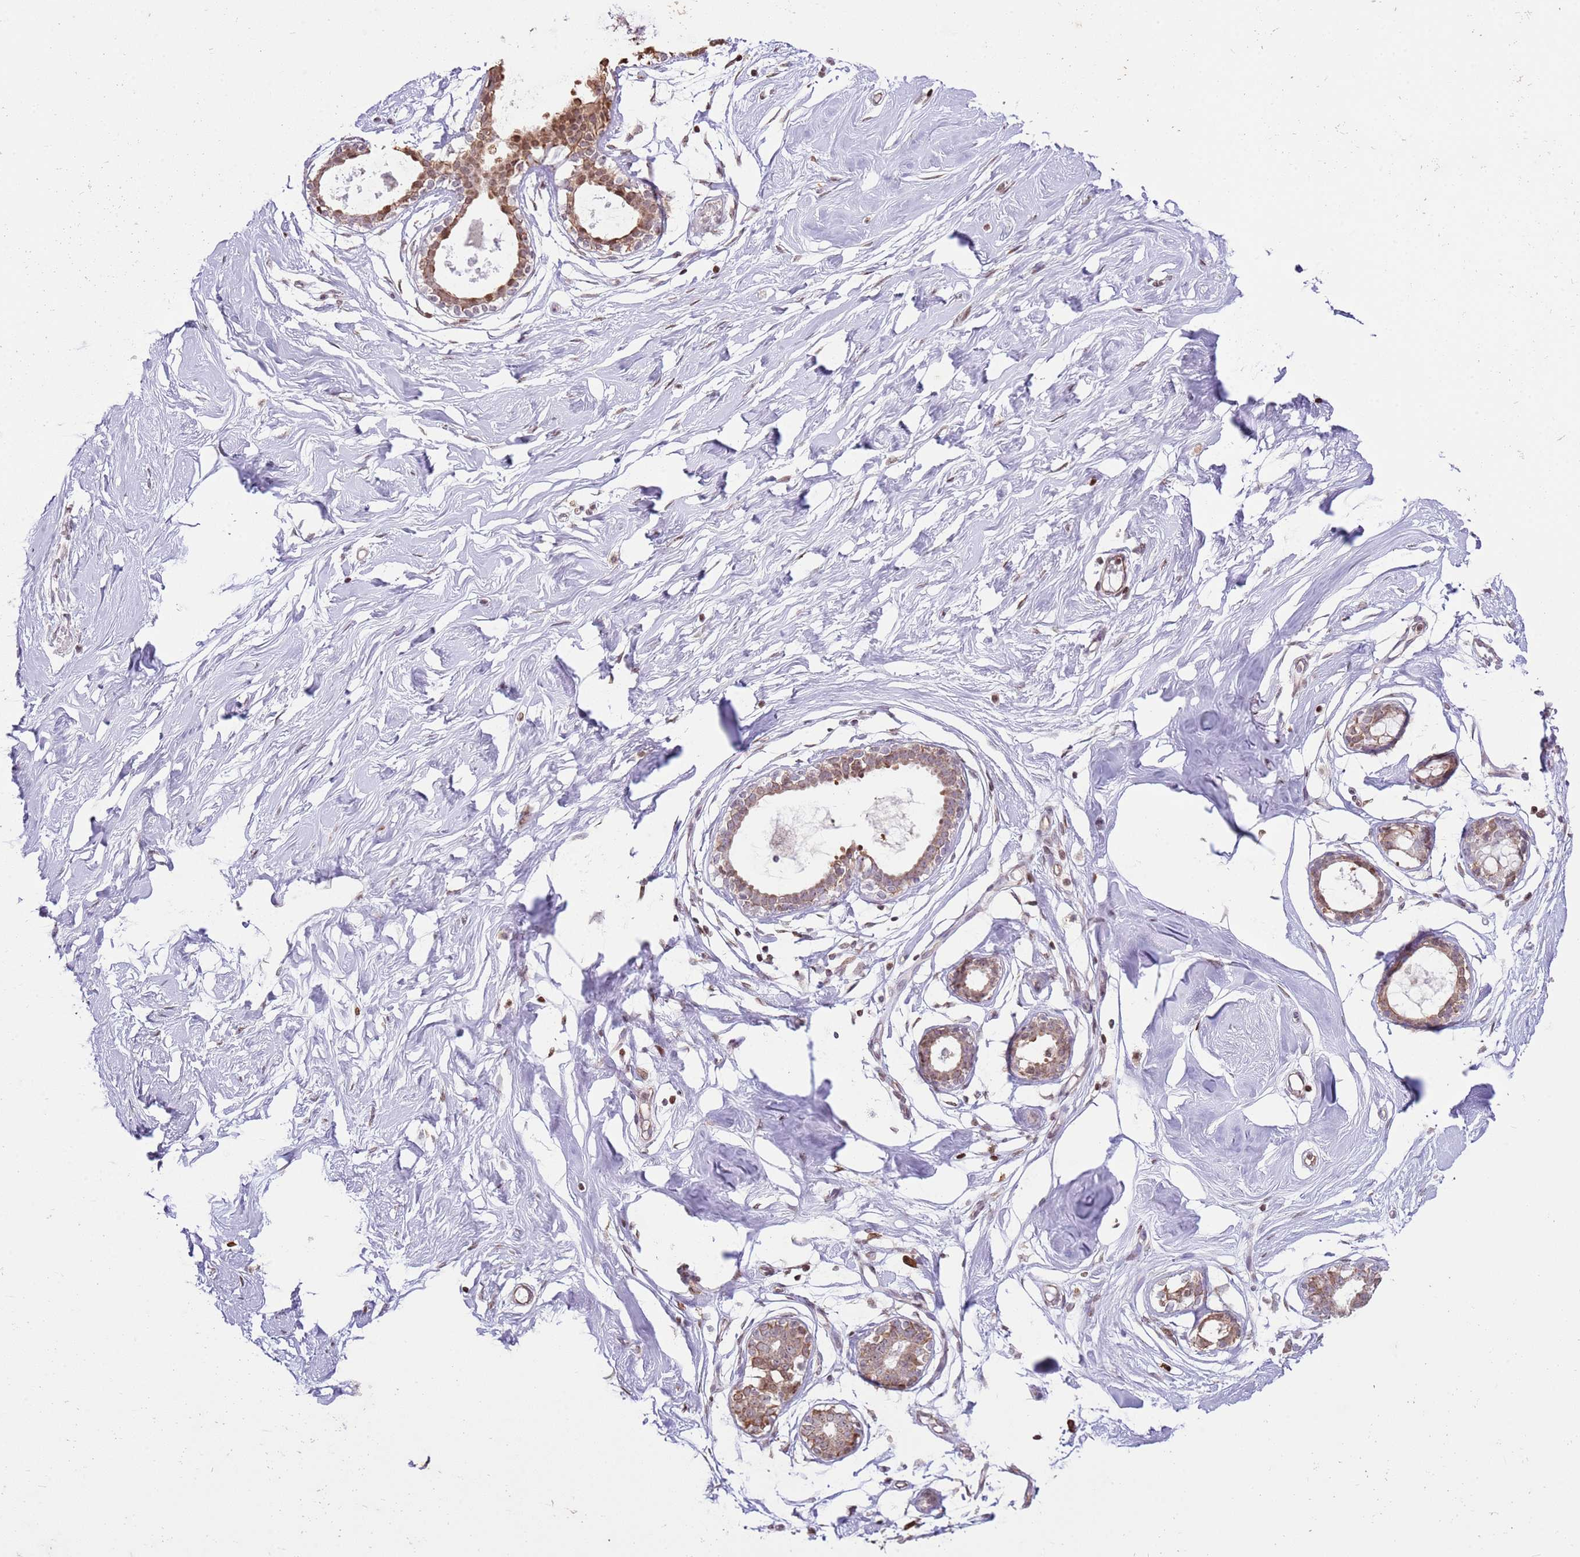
{"staining": {"intensity": "weak", "quantity": ">75%", "location": "cytoplasmic/membranous"}, "tissue": "breast", "cell_type": "Adipocytes", "image_type": "normal", "snomed": [{"axis": "morphology", "description": "Normal tissue, NOS"}, {"axis": "morphology", "description": "Adenoma, NOS"}, {"axis": "topography", "description": "Breast"}], "caption": "This photomicrograph exhibits normal breast stained with immunohistochemistry (IHC) to label a protein in brown. The cytoplasmic/membranous of adipocytes show weak positivity for the protein. Nuclei are counter-stained blue.", "gene": "SCAF1", "patient": {"sex": "female", "age": 23}}